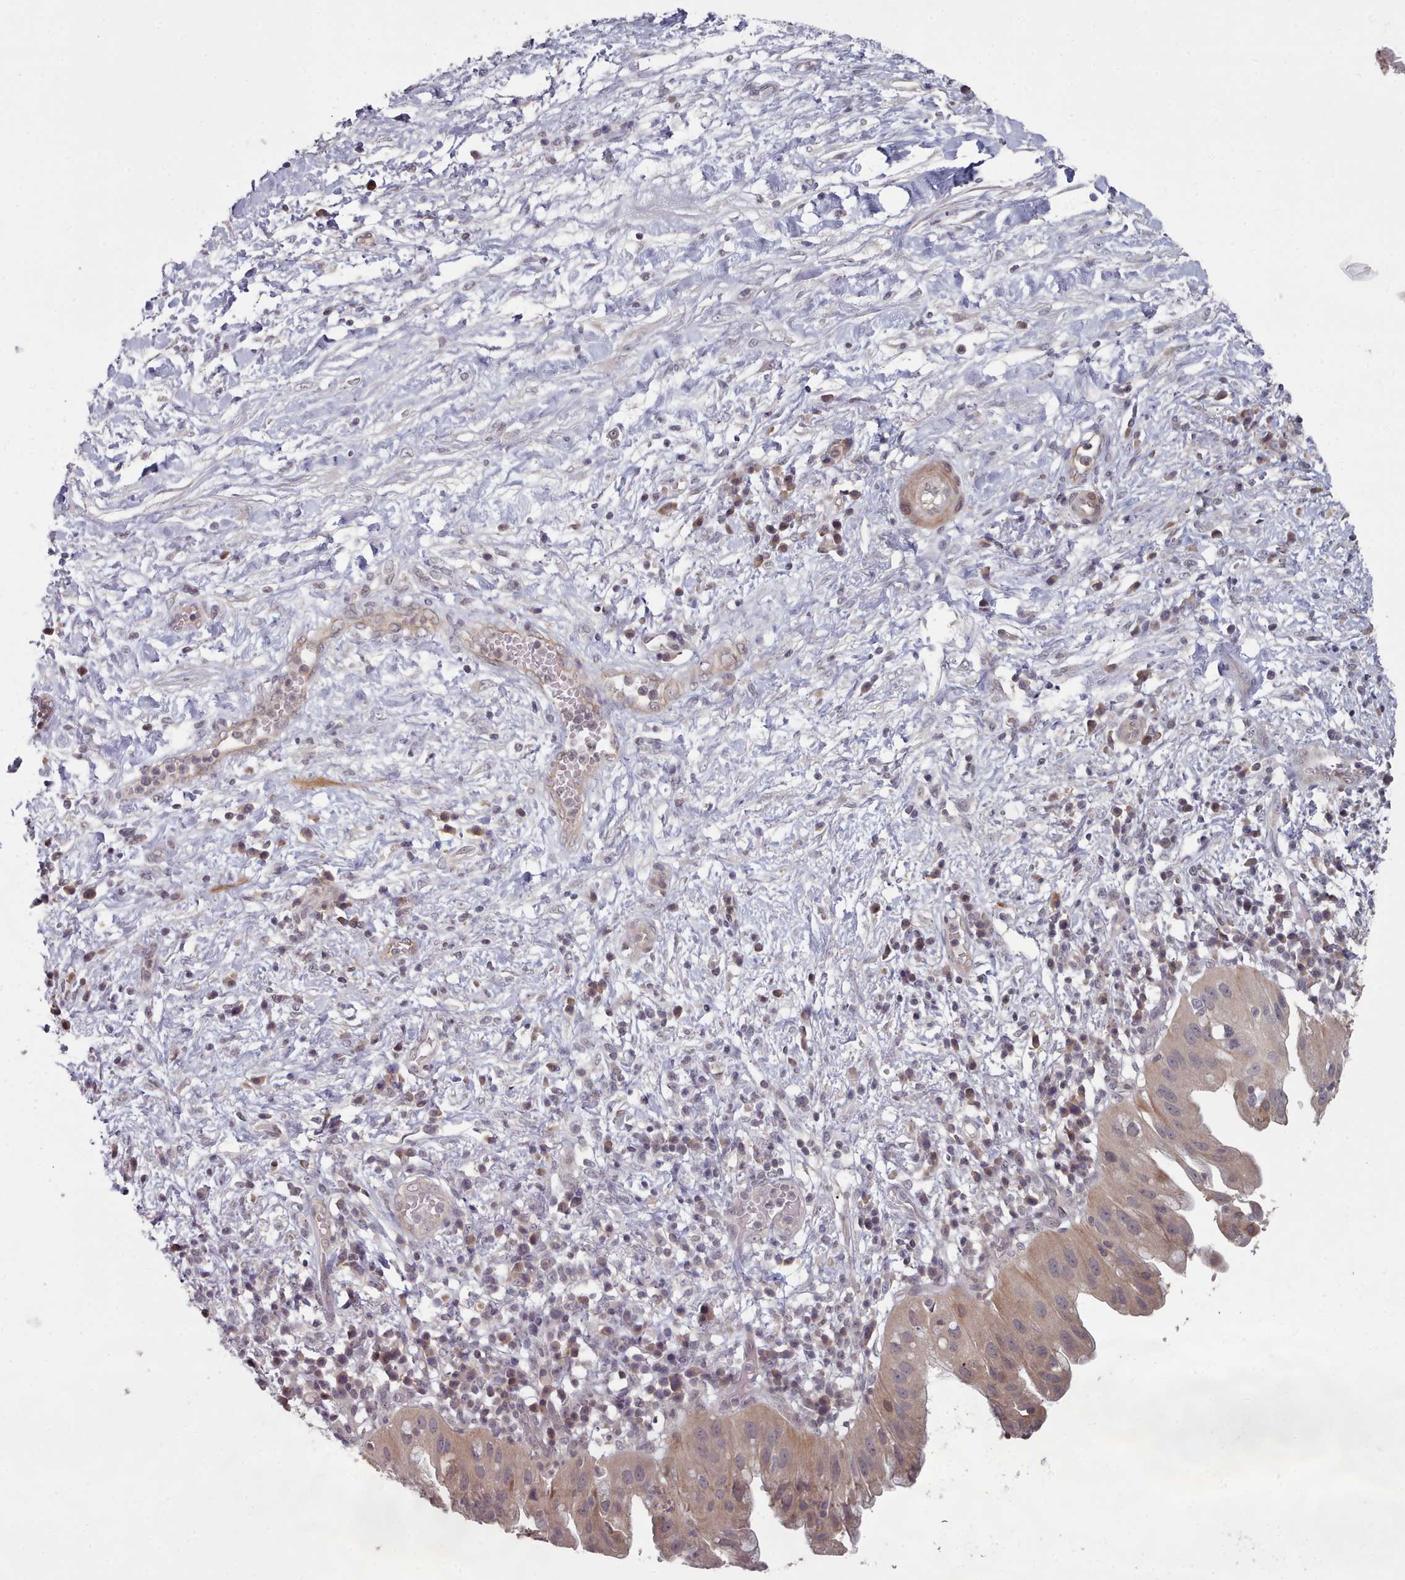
{"staining": {"intensity": "weak", "quantity": ">75%", "location": "cytoplasmic/membranous"}, "tissue": "pancreatic cancer", "cell_type": "Tumor cells", "image_type": "cancer", "snomed": [{"axis": "morphology", "description": "Adenocarcinoma, NOS"}, {"axis": "topography", "description": "Pancreas"}], "caption": "Protein analysis of pancreatic adenocarcinoma tissue shows weak cytoplasmic/membranous positivity in about >75% of tumor cells.", "gene": "HYAL3", "patient": {"sex": "male", "age": 68}}